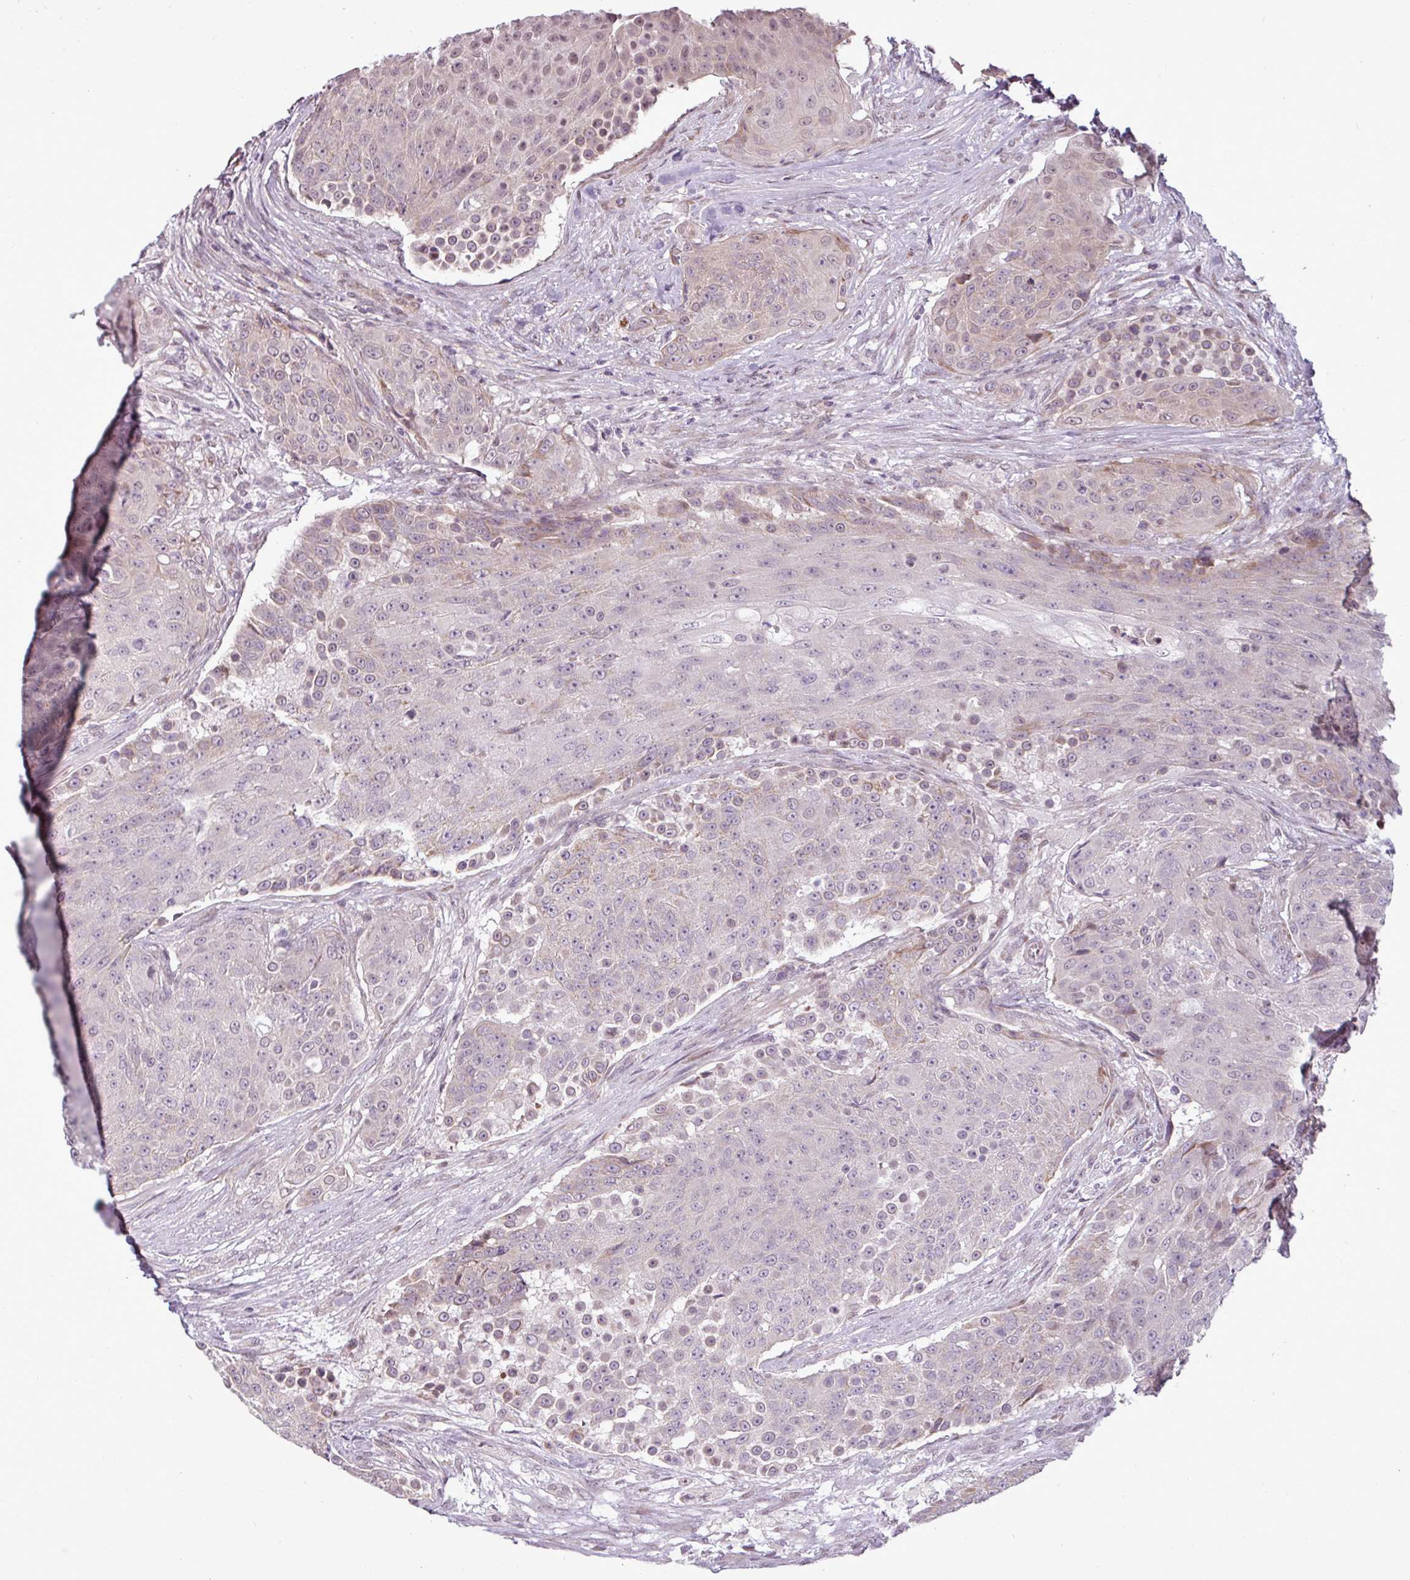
{"staining": {"intensity": "weak", "quantity": "<25%", "location": "cytoplasmic/membranous"}, "tissue": "urothelial cancer", "cell_type": "Tumor cells", "image_type": "cancer", "snomed": [{"axis": "morphology", "description": "Urothelial carcinoma, High grade"}, {"axis": "topography", "description": "Urinary bladder"}], "caption": "Immunohistochemical staining of human urothelial carcinoma (high-grade) demonstrates no significant expression in tumor cells. Nuclei are stained in blue.", "gene": "GPT2", "patient": {"sex": "female", "age": 63}}